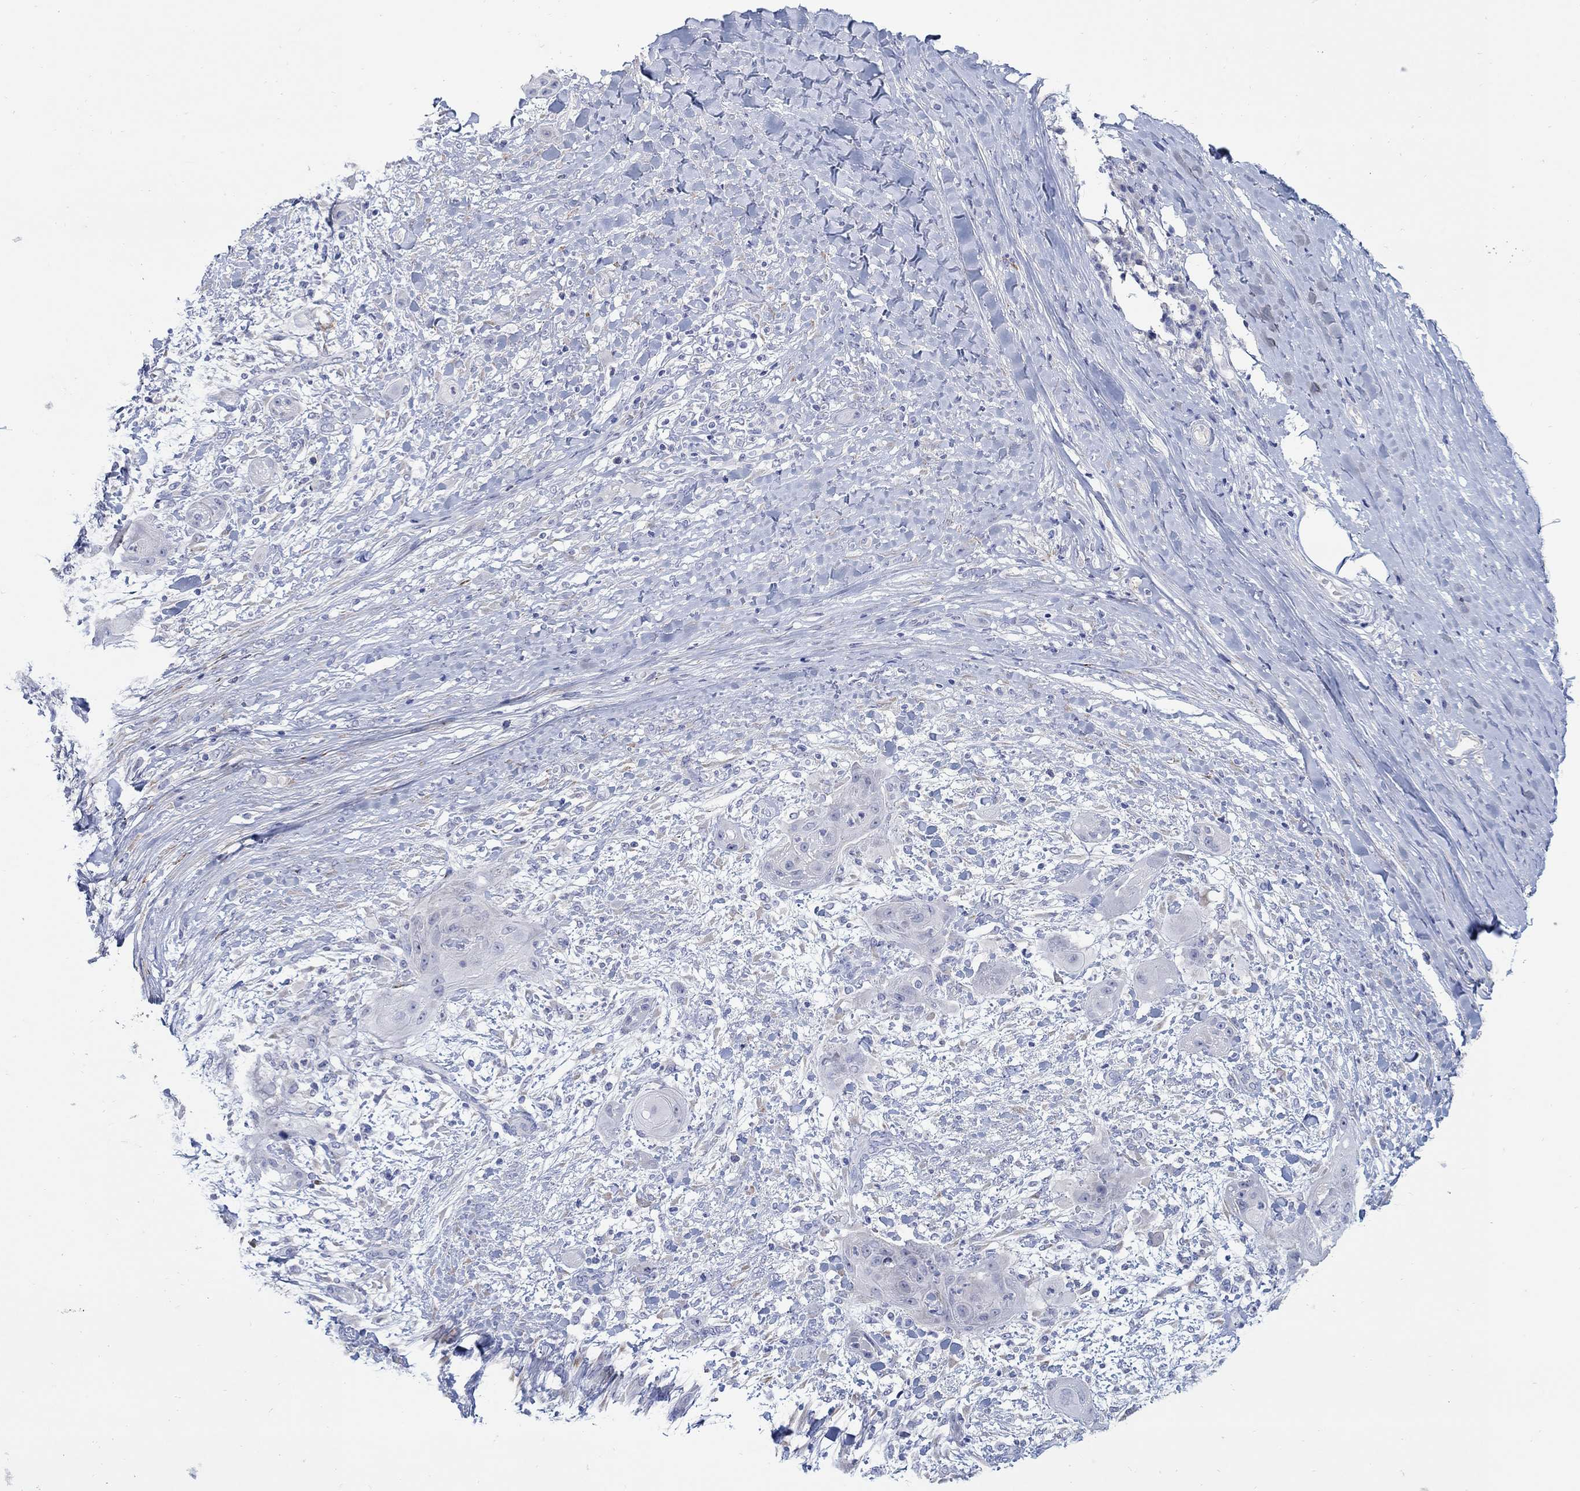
{"staining": {"intensity": "negative", "quantity": "none", "location": "none"}, "tissue": "skin cancer", "cell_type": "Tumor cells", "image_type": "cancer", "snomed": [{"axis": "morphology", "description": "Squamous cell carcinoma, NOS"}, {"axis": "topography", "description": "Skin"}], "caption": "High magnification brightfield microscopy of skin squamous cell carcinoma stained with DAB (brown) and counterstained with hematoxylin (blue): tumor cells show no significant staining.", "gene": "REEP2", "patient": {"sex": "male", "age": 62}}